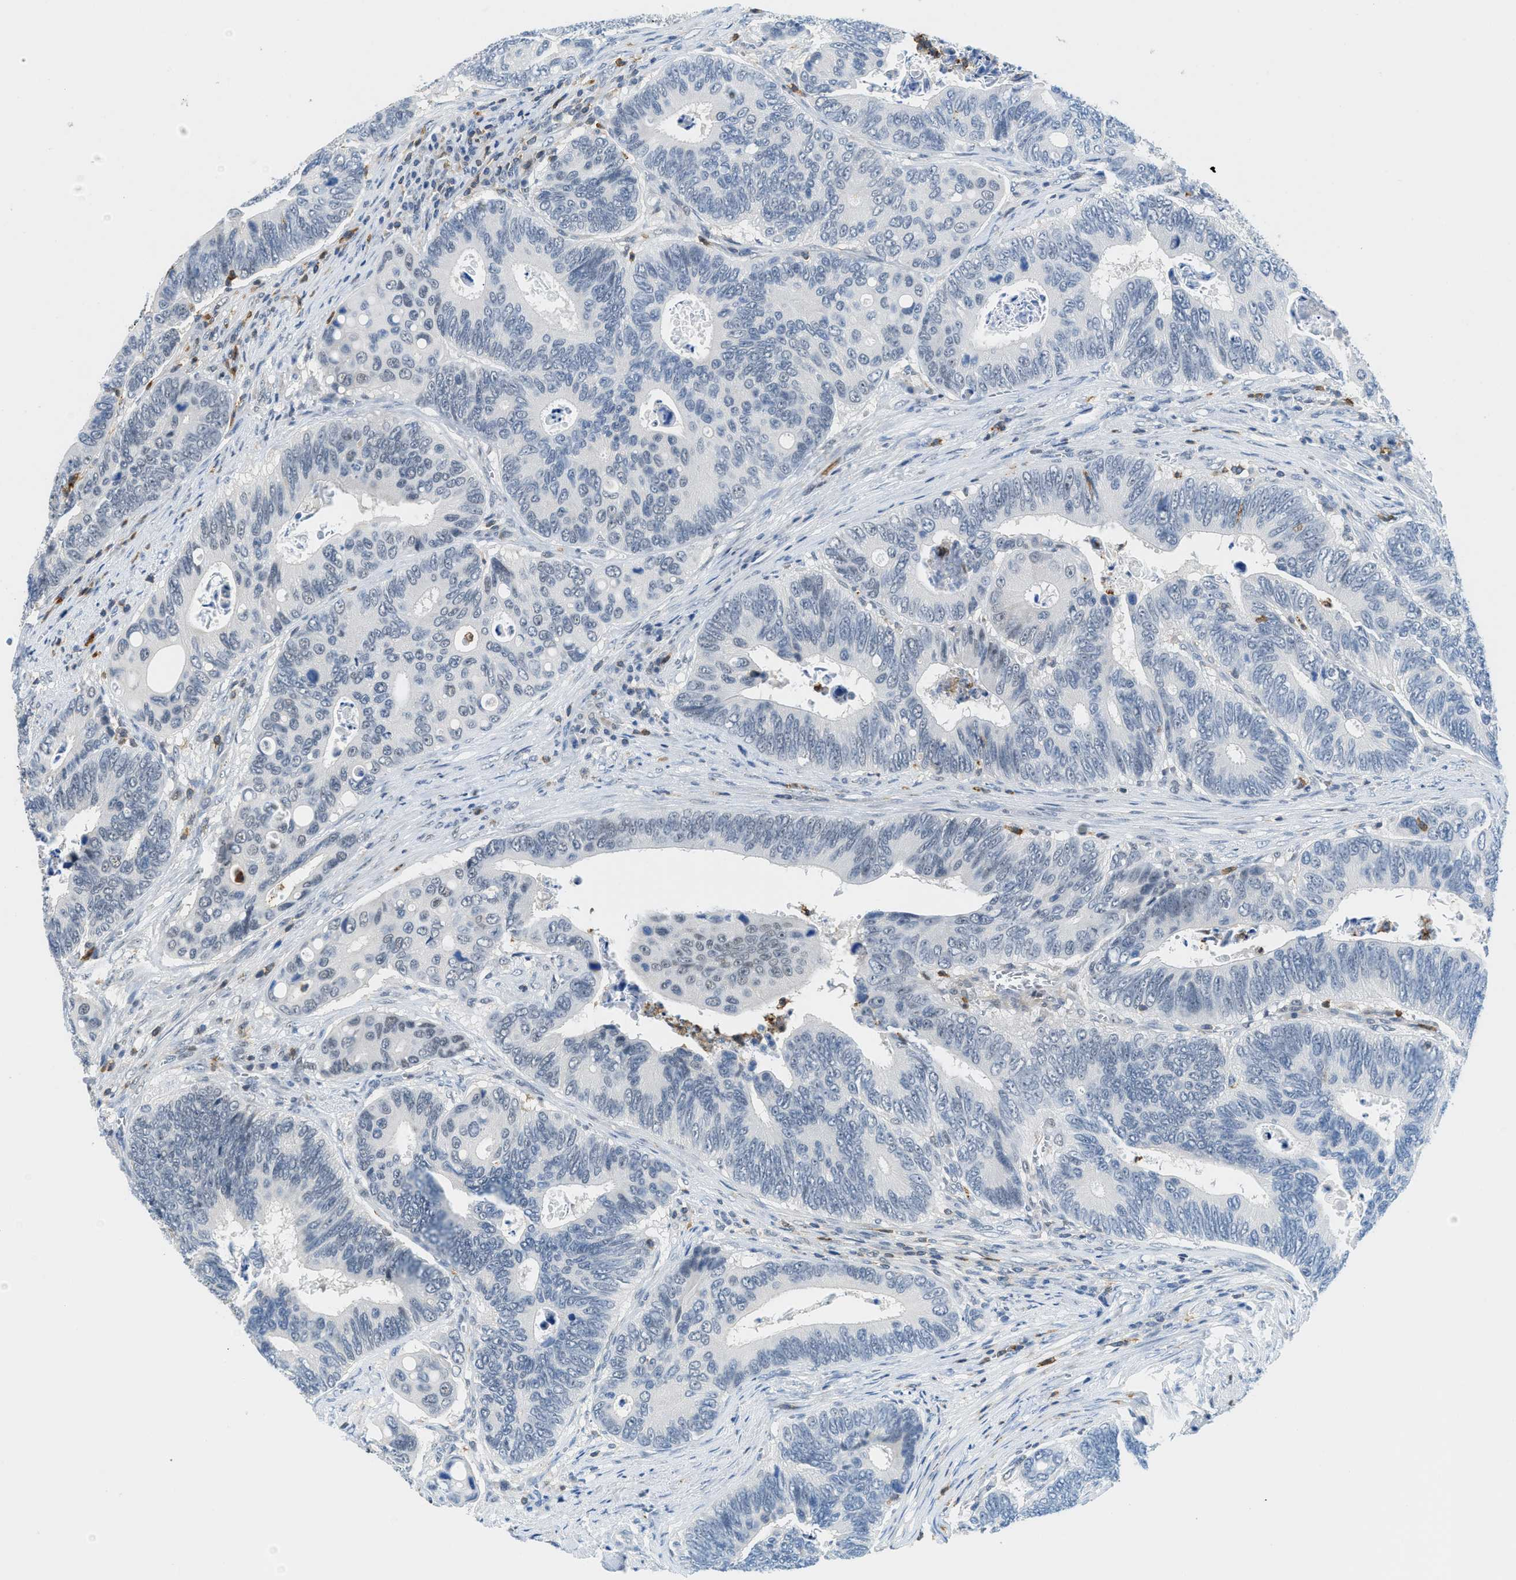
{"staining": {"intensity": "negative", "quantity": "none", "location": "none"}, "tissue": "colorectal cancer", "cell_type": "Tumor cells", "image_type": "cancer", "snomed": [{"axis": "morphology", "description": "Inflammation, NOS"}, {"axis": "morphology", "description": "Adenocarcinoma, NOS"}, {"axis": "topography", "description": "Colon"}], "caption": "Tumor cells are negative for brown protein staining in colorectal cancer (adenocarcinoma).", "gene": "FAM151A", "patient": {"sex": "male", "age": 72}}